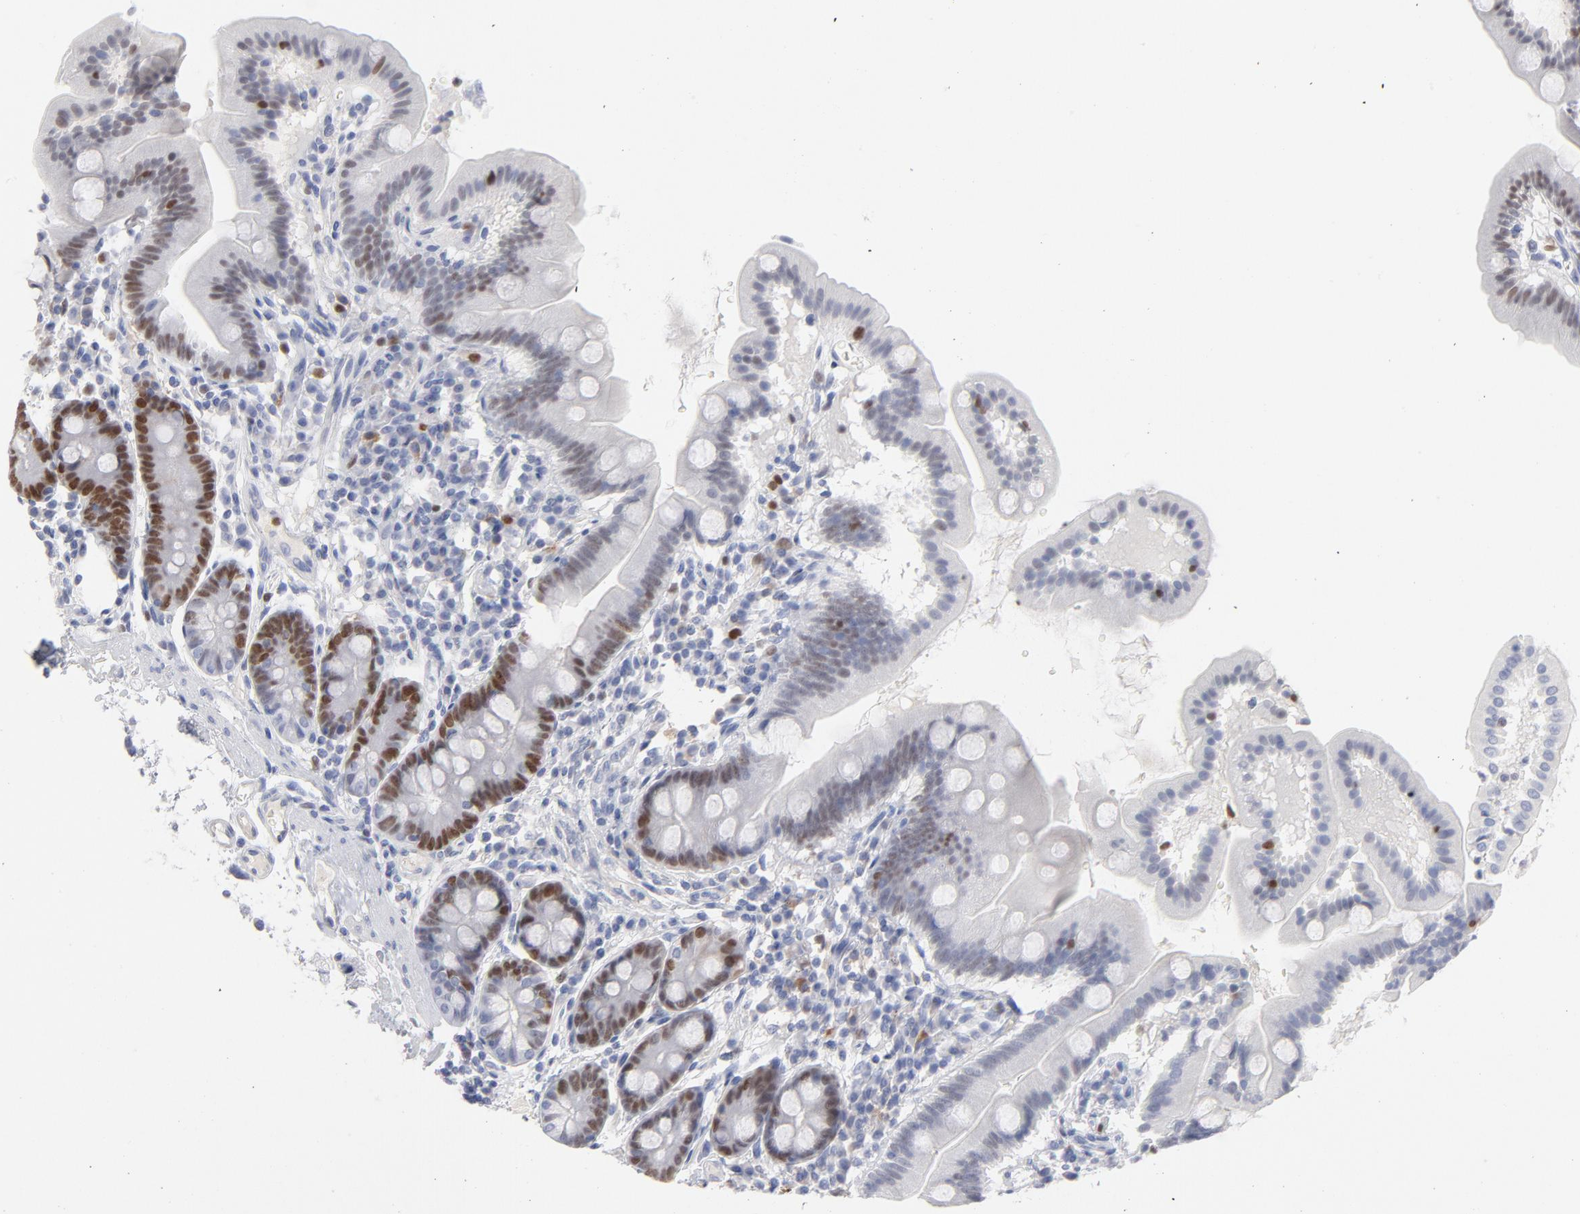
{"staining": {"intensity": "strong", "quantity": "<25%", "location": "nuclear"}, "tissue": "duodenum", "cell_type": "Glandular cells", "image_type": "normal", "snomed": [{"axis": "morphology", "description": "Normal tissue, NOS"}, {"axis": "topography", "description": "Duodenum"}], "caption": "Strong nuclear staining is present in approximately <25% of glandular cells in normal duodenum.", "gene": "MCM7", "patient": {"sex": "male", "age": 50}}